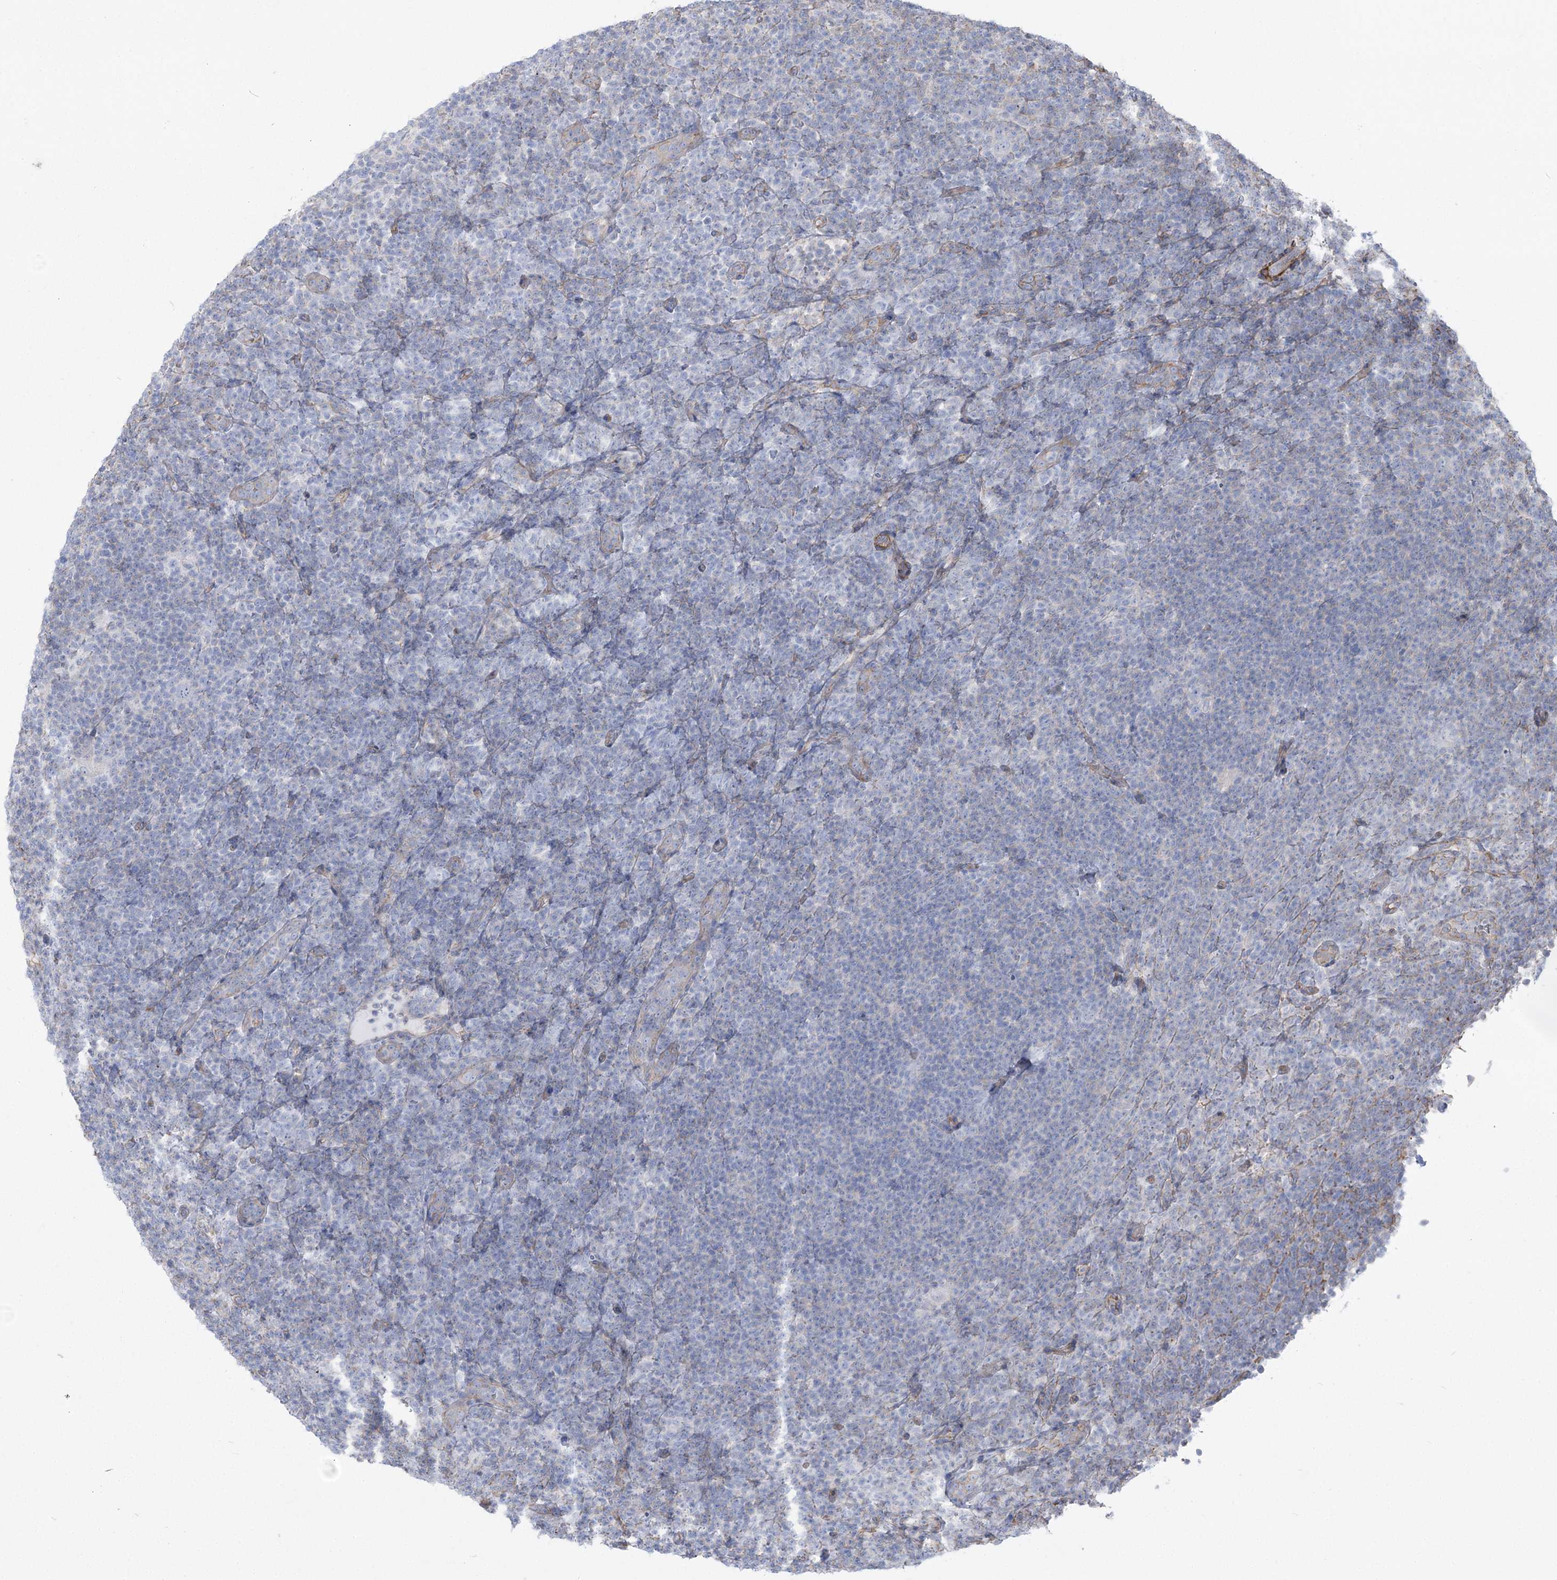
{"staining": {"intensity": "negative", "quantity": "none", "location": "none"}, "tissue": "lymphoma", "cell_type": "Tumor cells", "image_type": "cancer", "snomed": [{"axis": "morphology", "description": "Hodgkin's disease, NOS"}, {"axis": "topography", "description": "Lymph node"}], "caption": "Photomicrograph shows no protein expression in tumor cells of Hodgkin's disease tissue.", "gene": "PLEKHA5", "patient": {"sex": "female", "age": 57}}